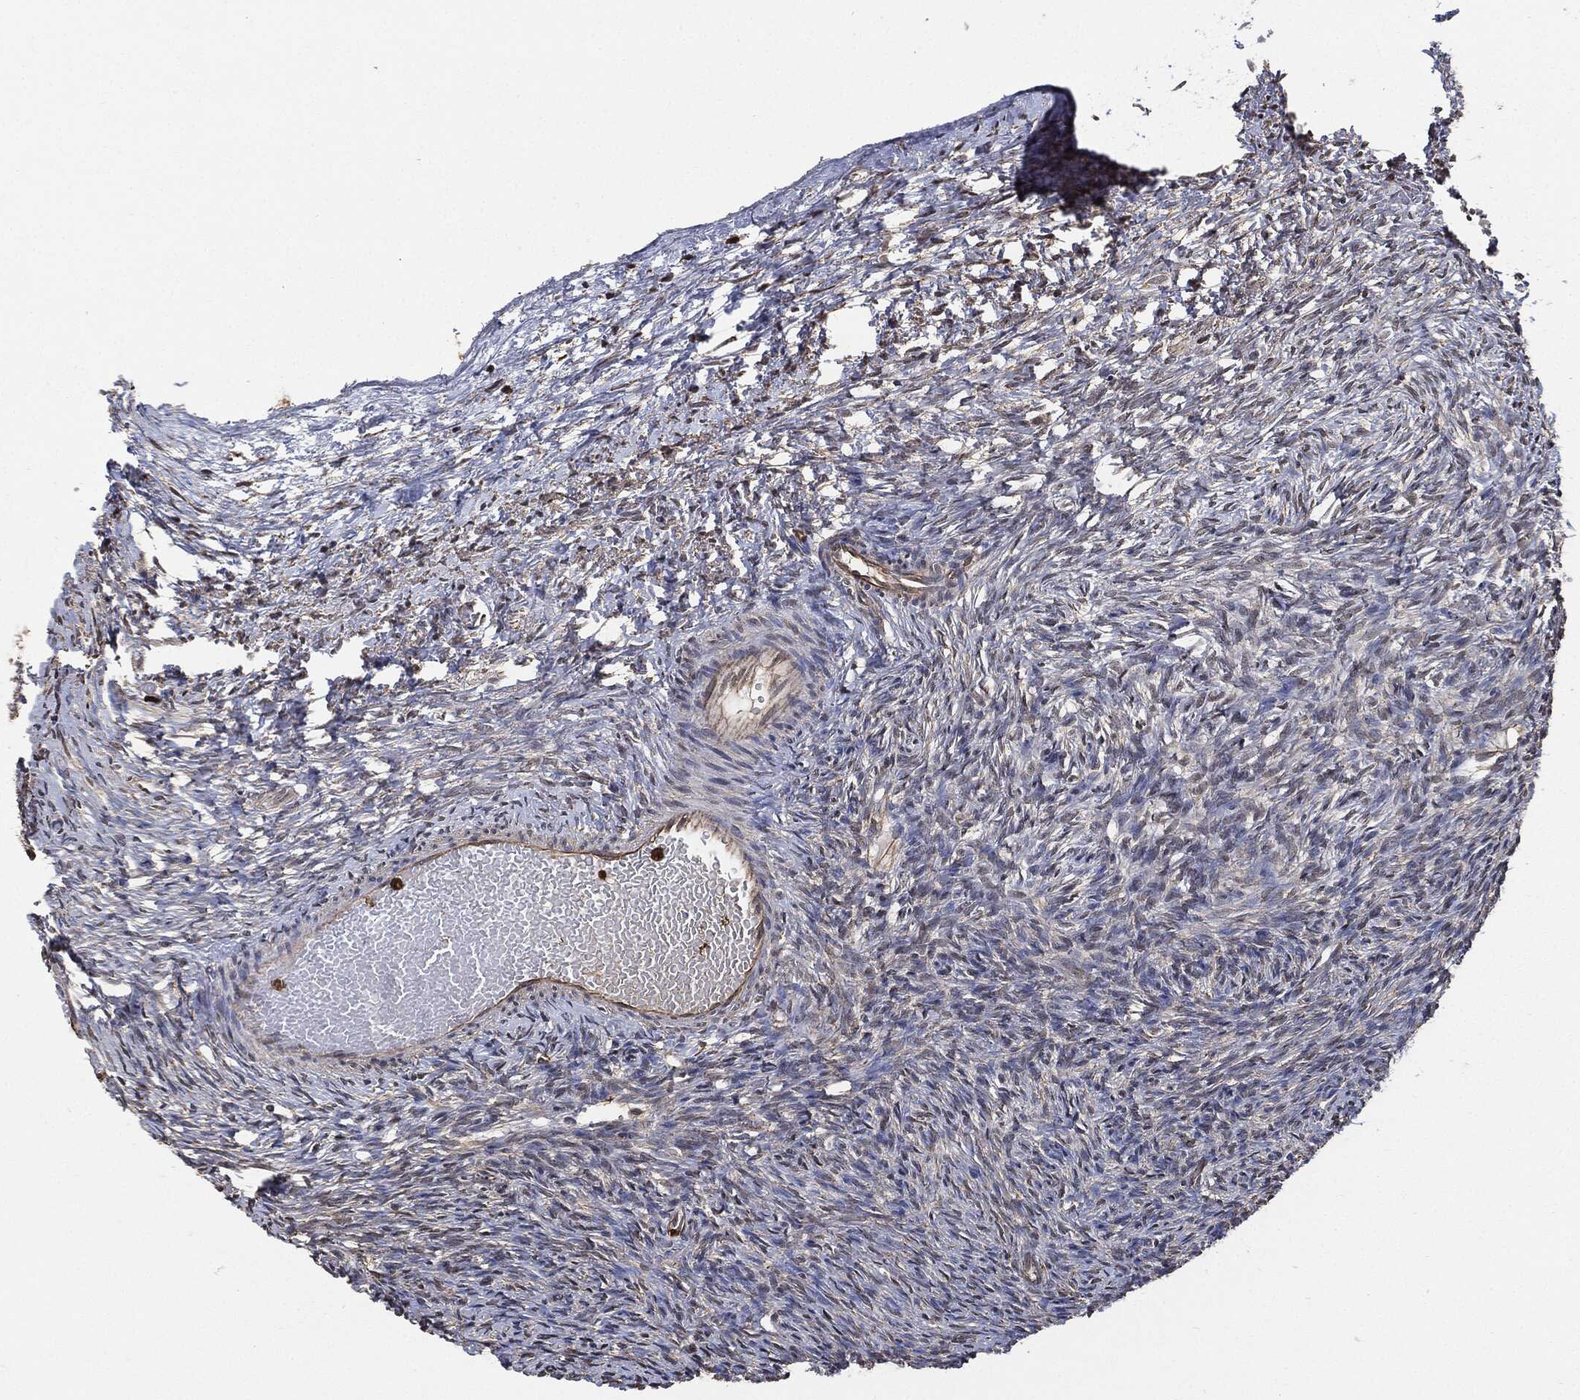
{"staining": {"intensity": "moderate", "quantity": ">75%", "location": "cytoplasmic/membranous"}, "tissue": "ovary", "cell_type": "Follicle cells", "image_type": "normal", "snomed": [{"axis": "morphology", "description": "Normal tissue, NOS"}, {"axis": "topography", "description": "Ovary"}], "caption": "An image of human ovary stained for a protein demonstrates moderate cytoplasmic/membranous brown staining in follicle cells.", "gene": "S100A9", "patient": {"sex": "female", "age": 39}}